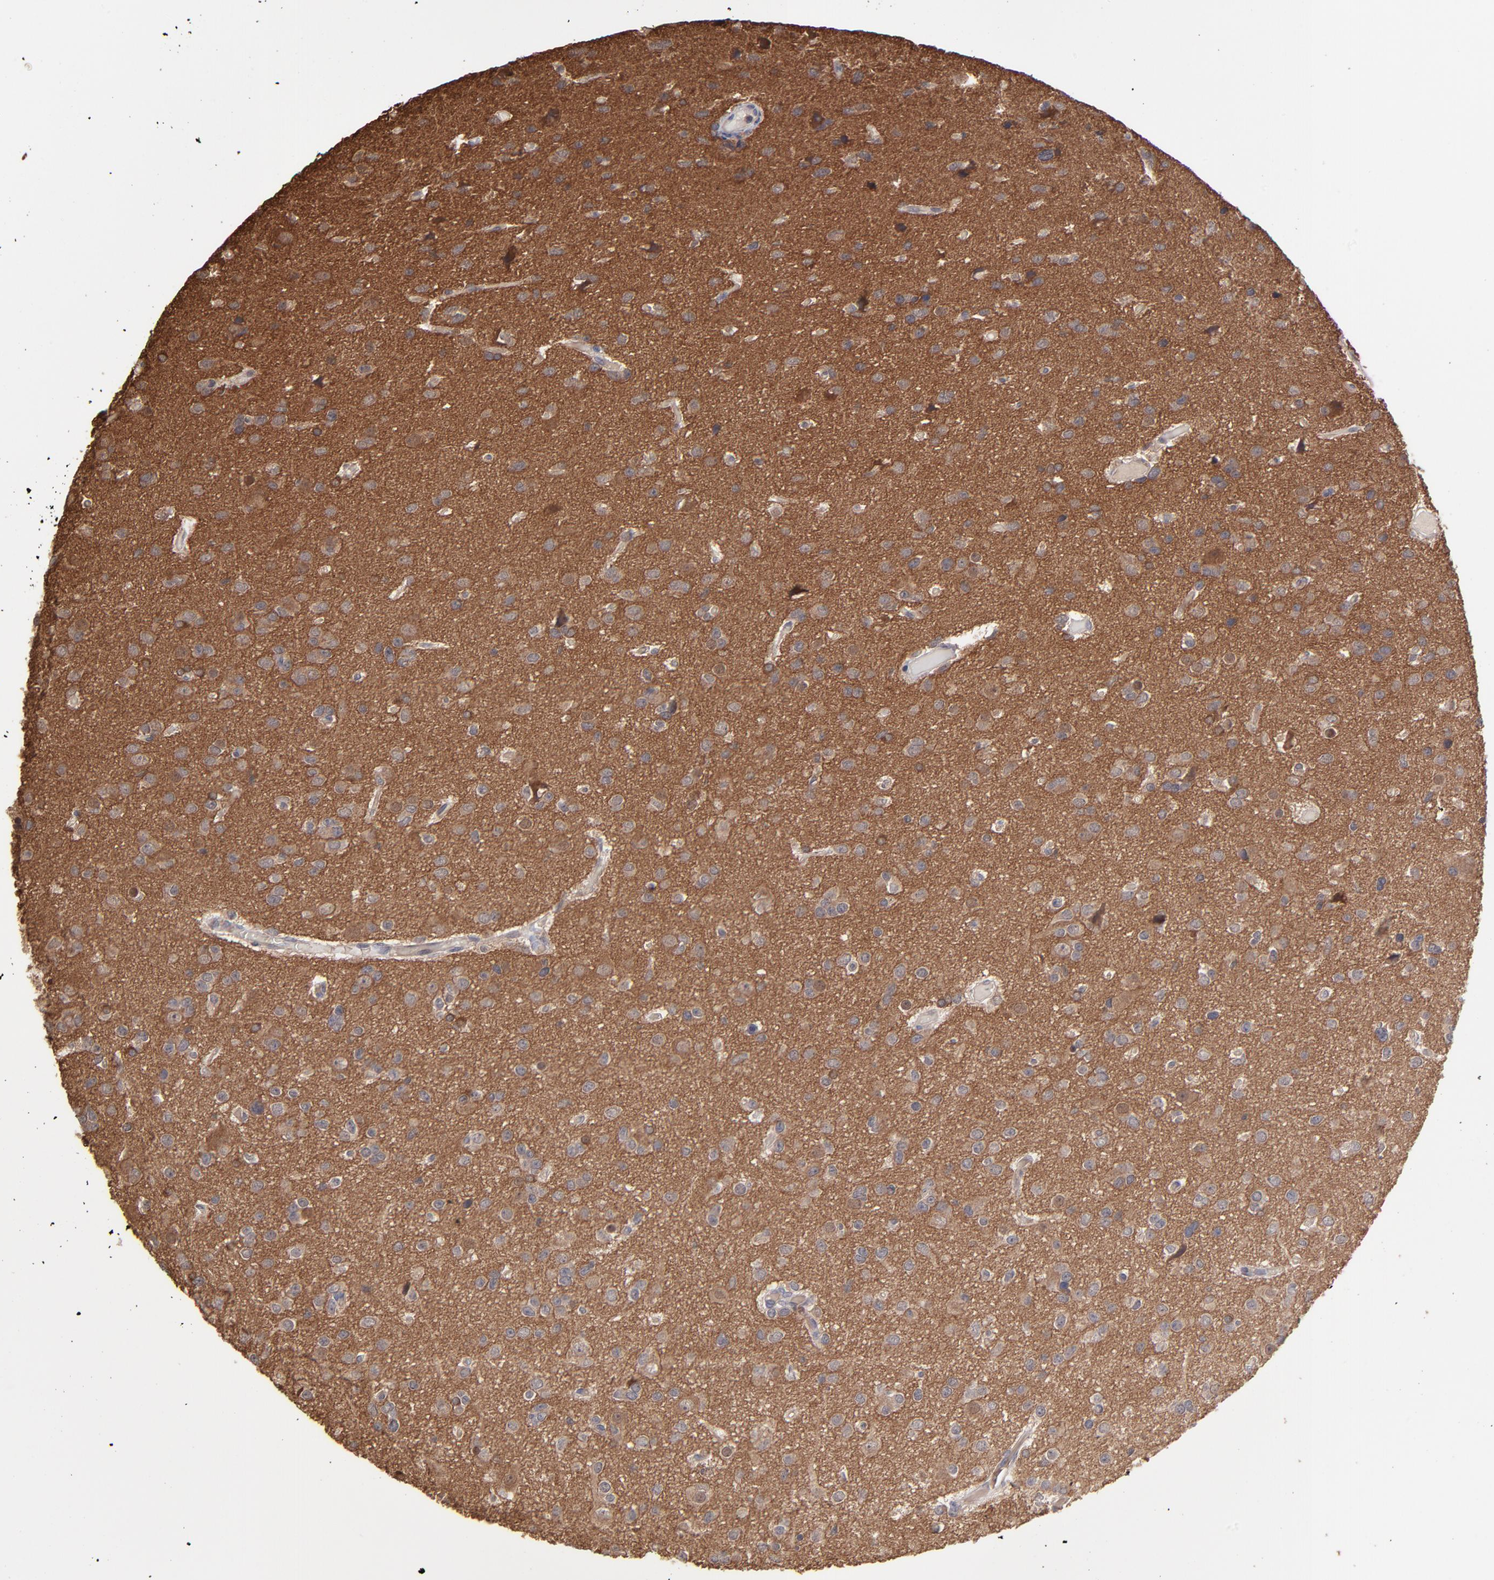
{"staining": {"intensity": "strong", "quantity": ">75%", "location": "cytoplasmic/membranous"}, "tissue": "glioma", "cell_type": "Tumor cells", "image_type": "cancer", "snomed": [{"axis": "morphology", "description": "Glioma, malignant, Low grade"}, {"axis": "topography", "description": "Brain"}], "caption": "Immunohistochemistry photomicrograph of neoplastic tissue: glioma stained using immunohistochemistry exhibits high levels of strong protein expression localized specifically in the cytoplasmic/membranous of tumor cells, appearing as a cytoplasmic/membranous brown color.", "gene": "CHL1", "patient": {"sex": "male", "age": 42}}